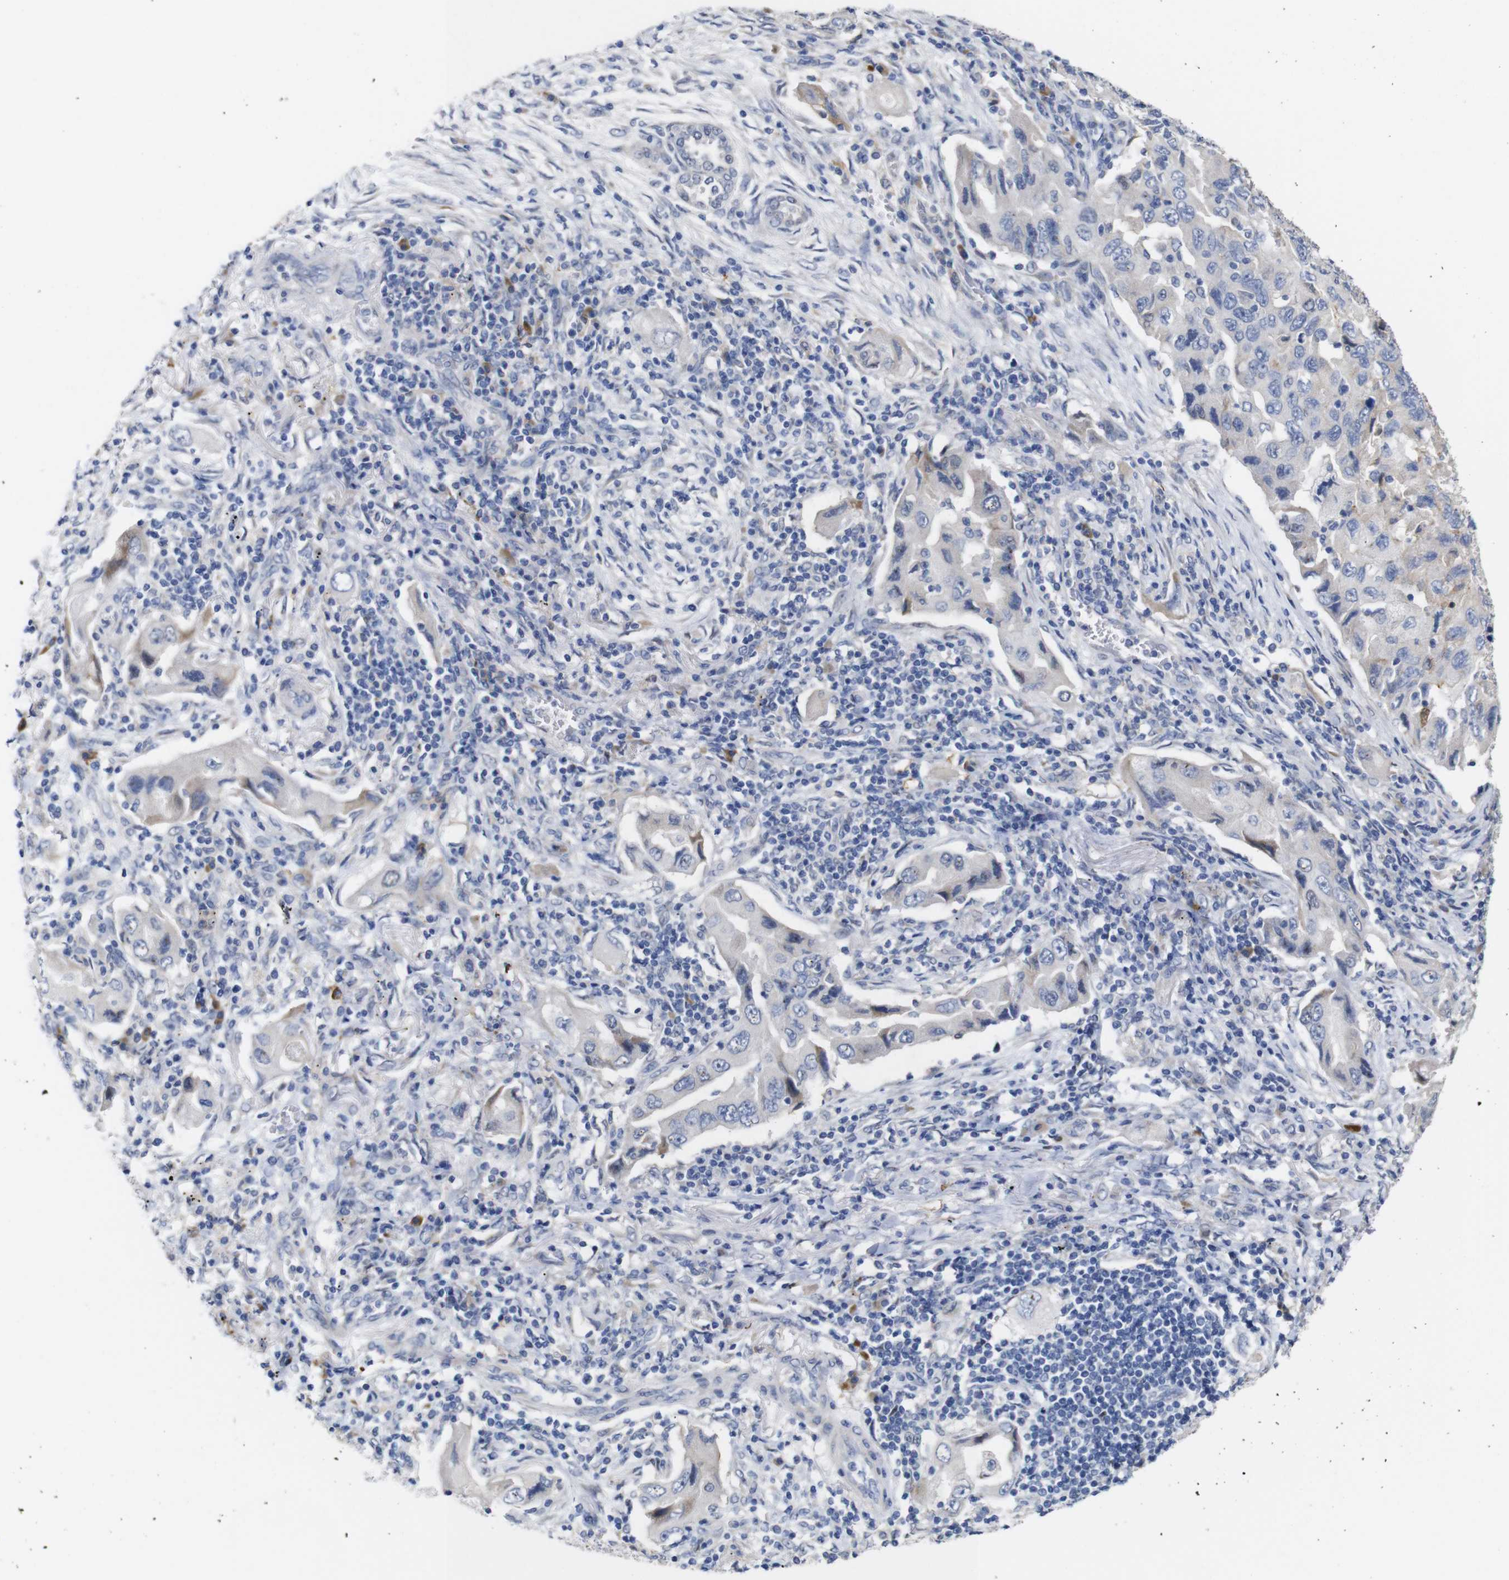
{"staining": {"intensity": "negative", "quantity": "none", "location": "none"}, "tissue": "lung cancer", "cell_type": "Tumor cells", "image_type": "cancer", "snomed": [{"axis": "morphology", "description": "Adenocarcinoma, NOS"}, {"axis": "topography", "description": "Lung"}], "caption": "Micrograph shows no significant protein positivity in tumor cells of adenocarcinoma (lung). The staining is performed using DAB brown chromogen with nuclei counter-stained in using hematoxylin.", "gene": "TCEAL9", "patient": {"sex": "female", "age": 65}}